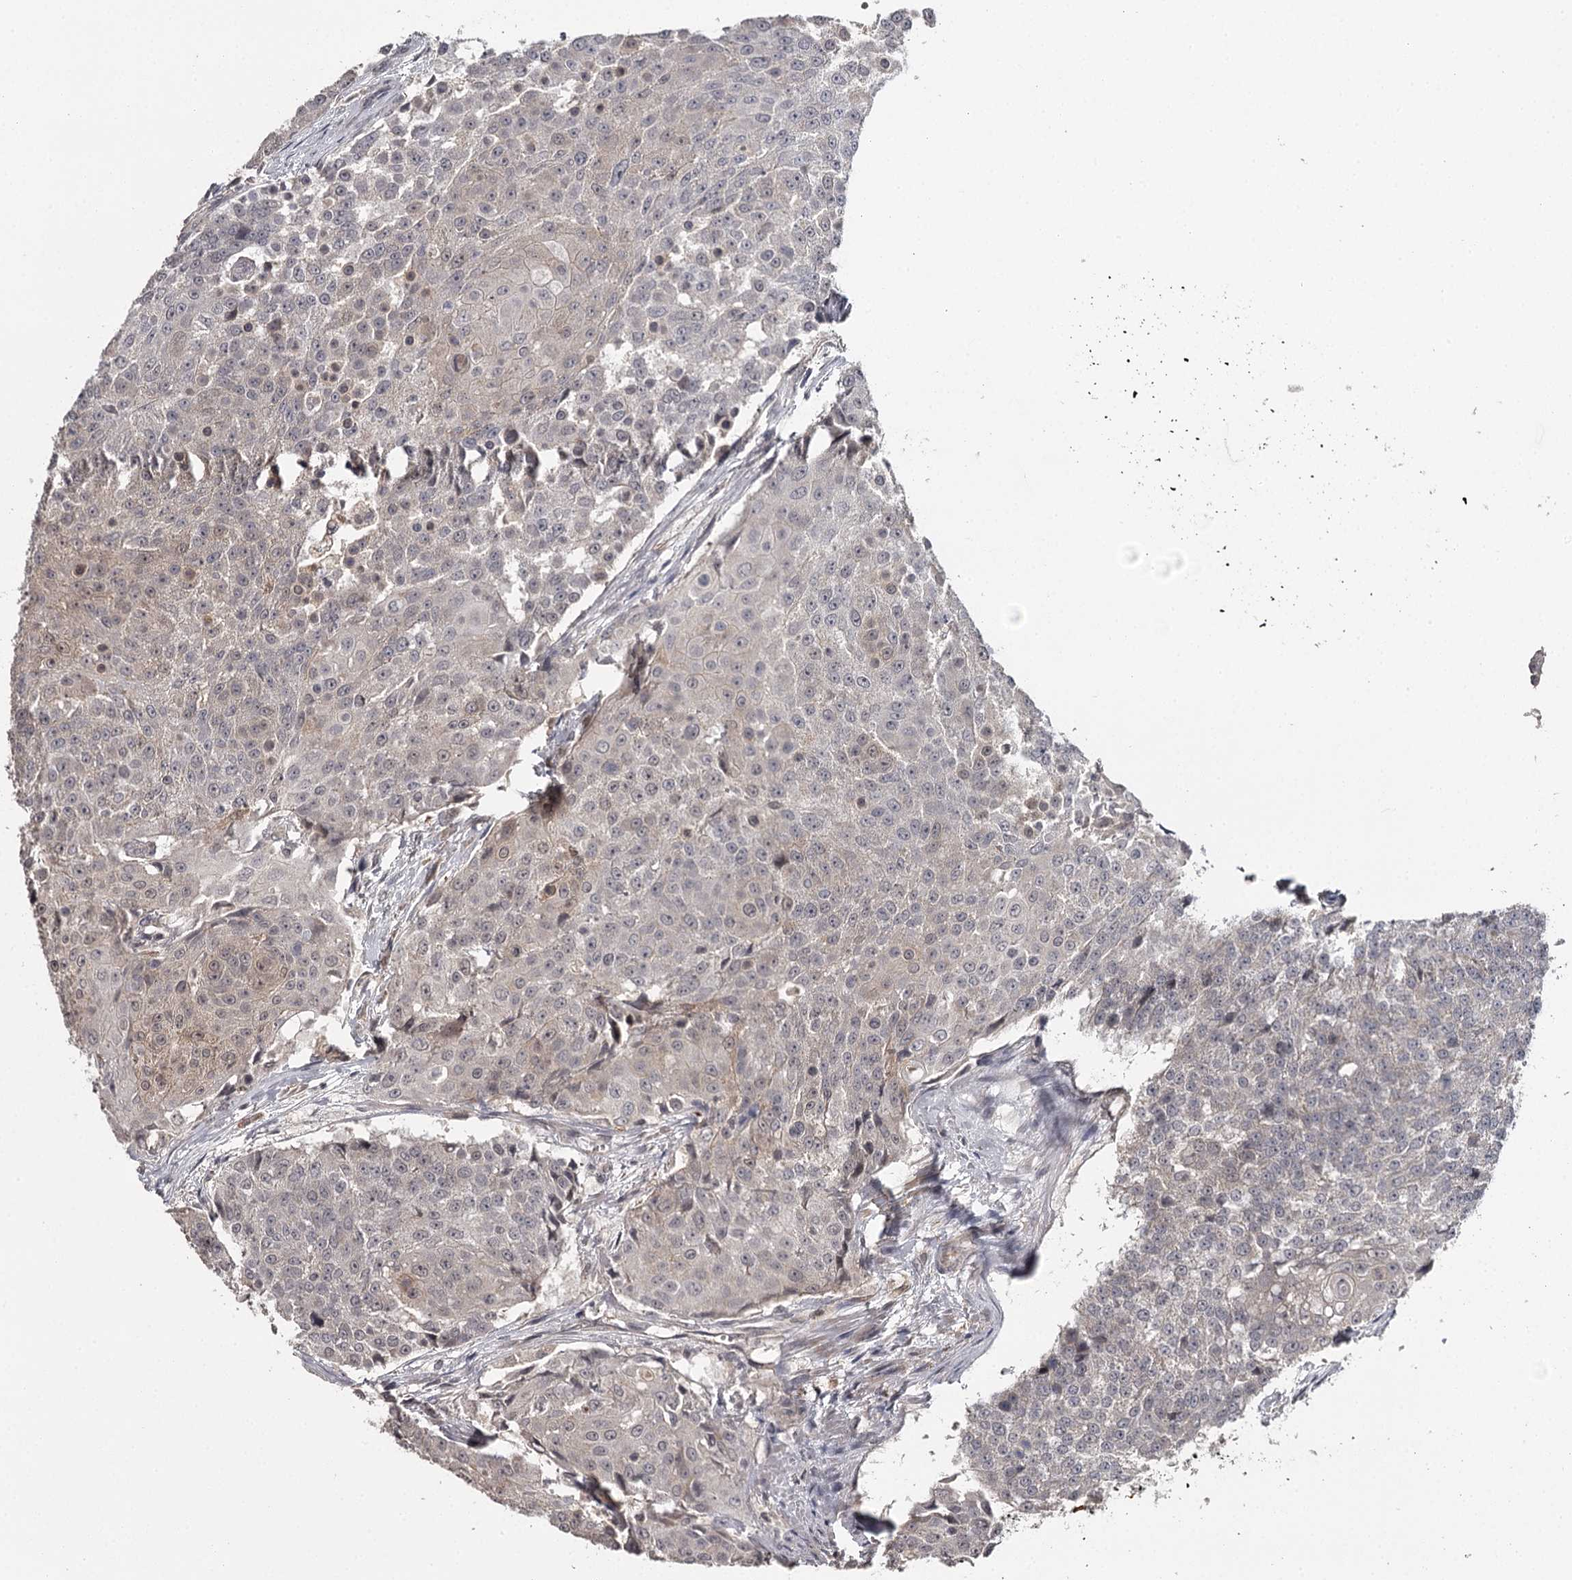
{"staining": {"intensity": "weak", "quantity": "<25%", "location": "cytoplasmic/membranous,nuclear"}, "tissue": "urothelial cancer", "cell_type": "Tumor cells", "image_type": "cancer", "snomed": [{"axis": "morphology", "description": "Urothelial carcinoma, High grade"}, {"axis": "topography", "description": "Urinary bladder"}], "caption": "An immunohistochemistry (IHC) histopathology image of urothelial carcinoma (high-grade) is shown. There is no staining in tumor cells of urothelial carcinoma (high-grade).", "gene": "CWF19L2", "patient": {"sex": "female", "age": 63}}